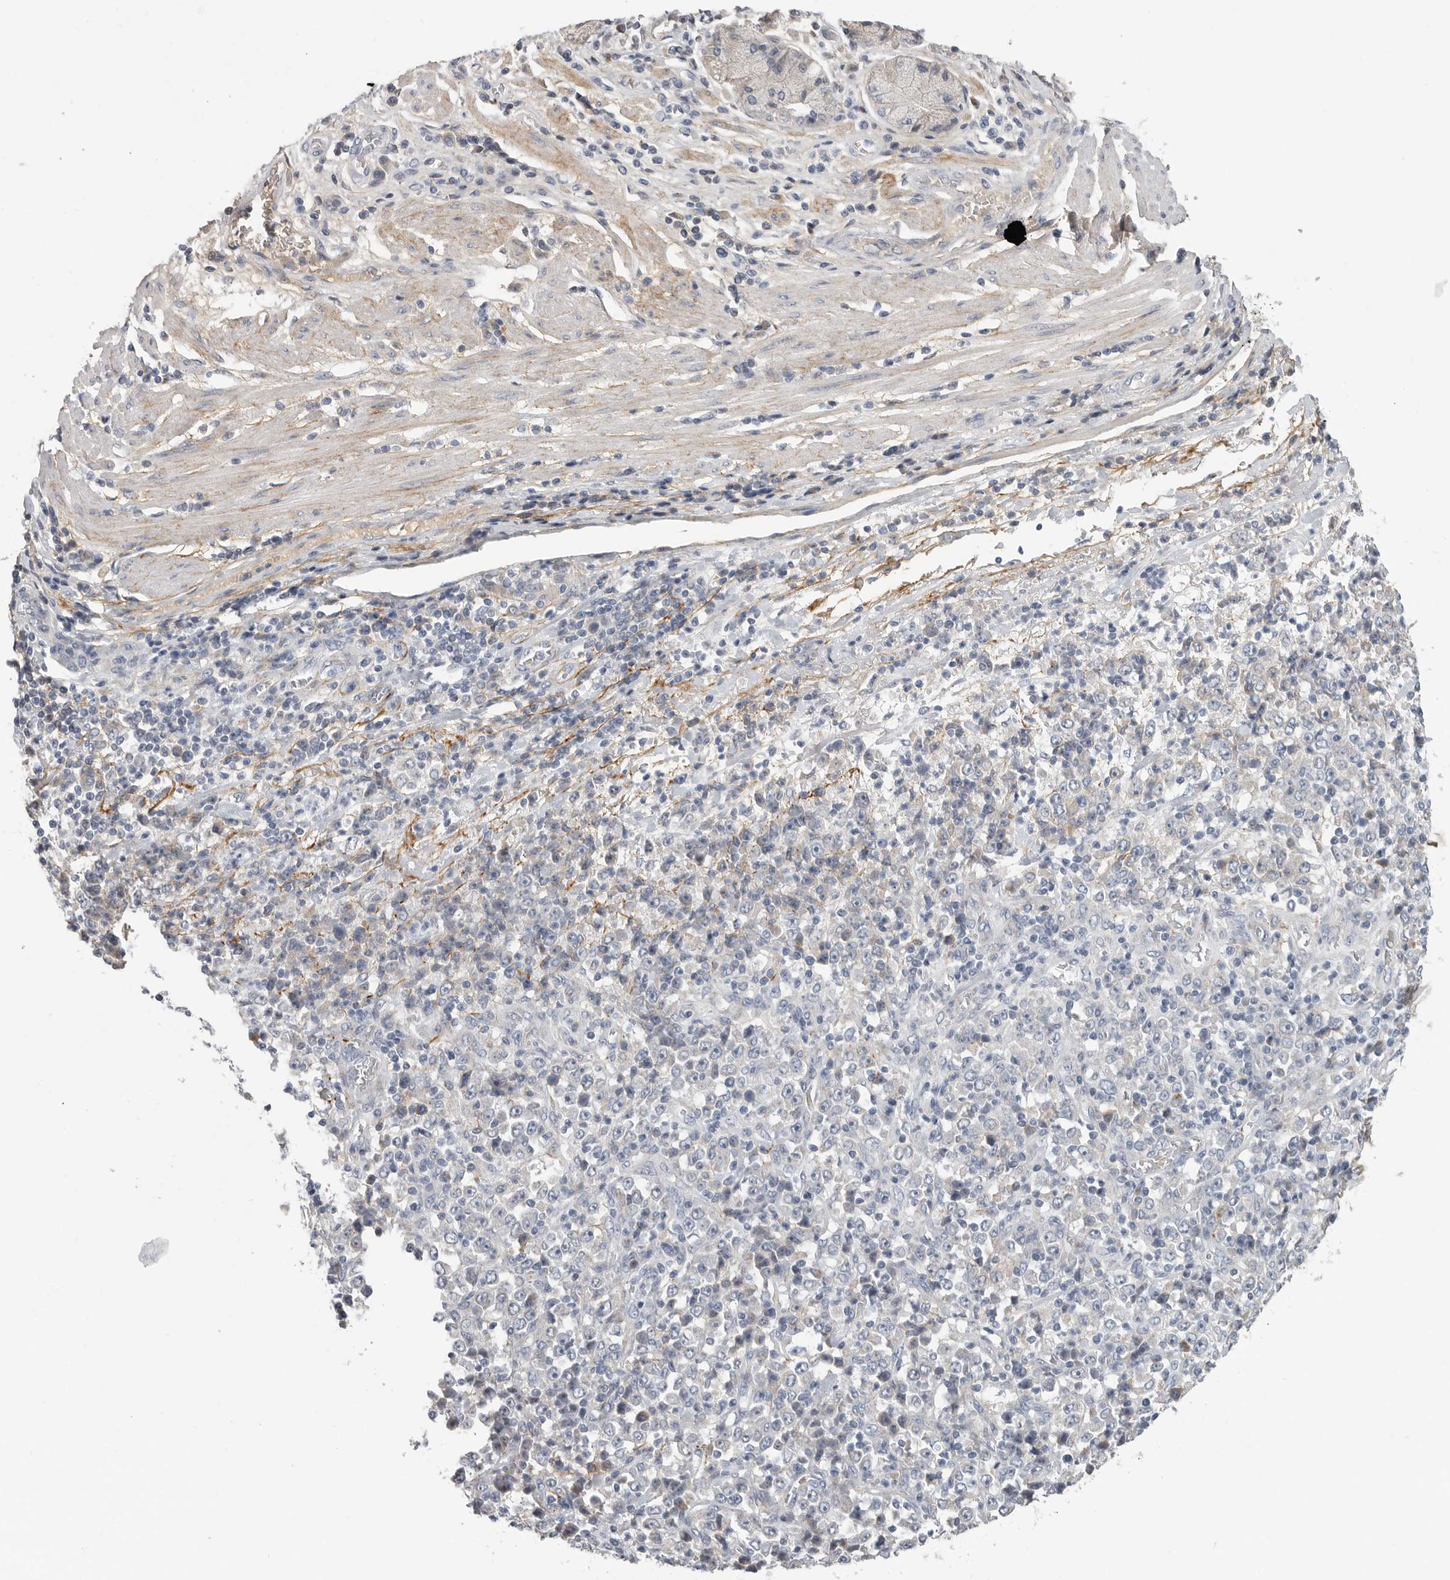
{"staining": {"intensity": "negative", "quantity": "none", "location": "none"}, "tissue": "stomach cancer", "cell_type": "Tumor cells", "image_type": "cancer", "snomed": [{"axis": "morphology", "description": "Normal tissue, NOS"}, {"axis": "morphology", "description": "Adenocarcinoma, NOS"}, {"axis": "topography", "description": "Stomach, upper"}, {"axis": "topography", "description": "Stomach"}], "caption": "DAB immunohistochemical staining of stomach adenocarcinoma demonstrates no significant expression in tumor cells.", "gene": "SDC3", "patient": {"sex": "male", "age": 59}}